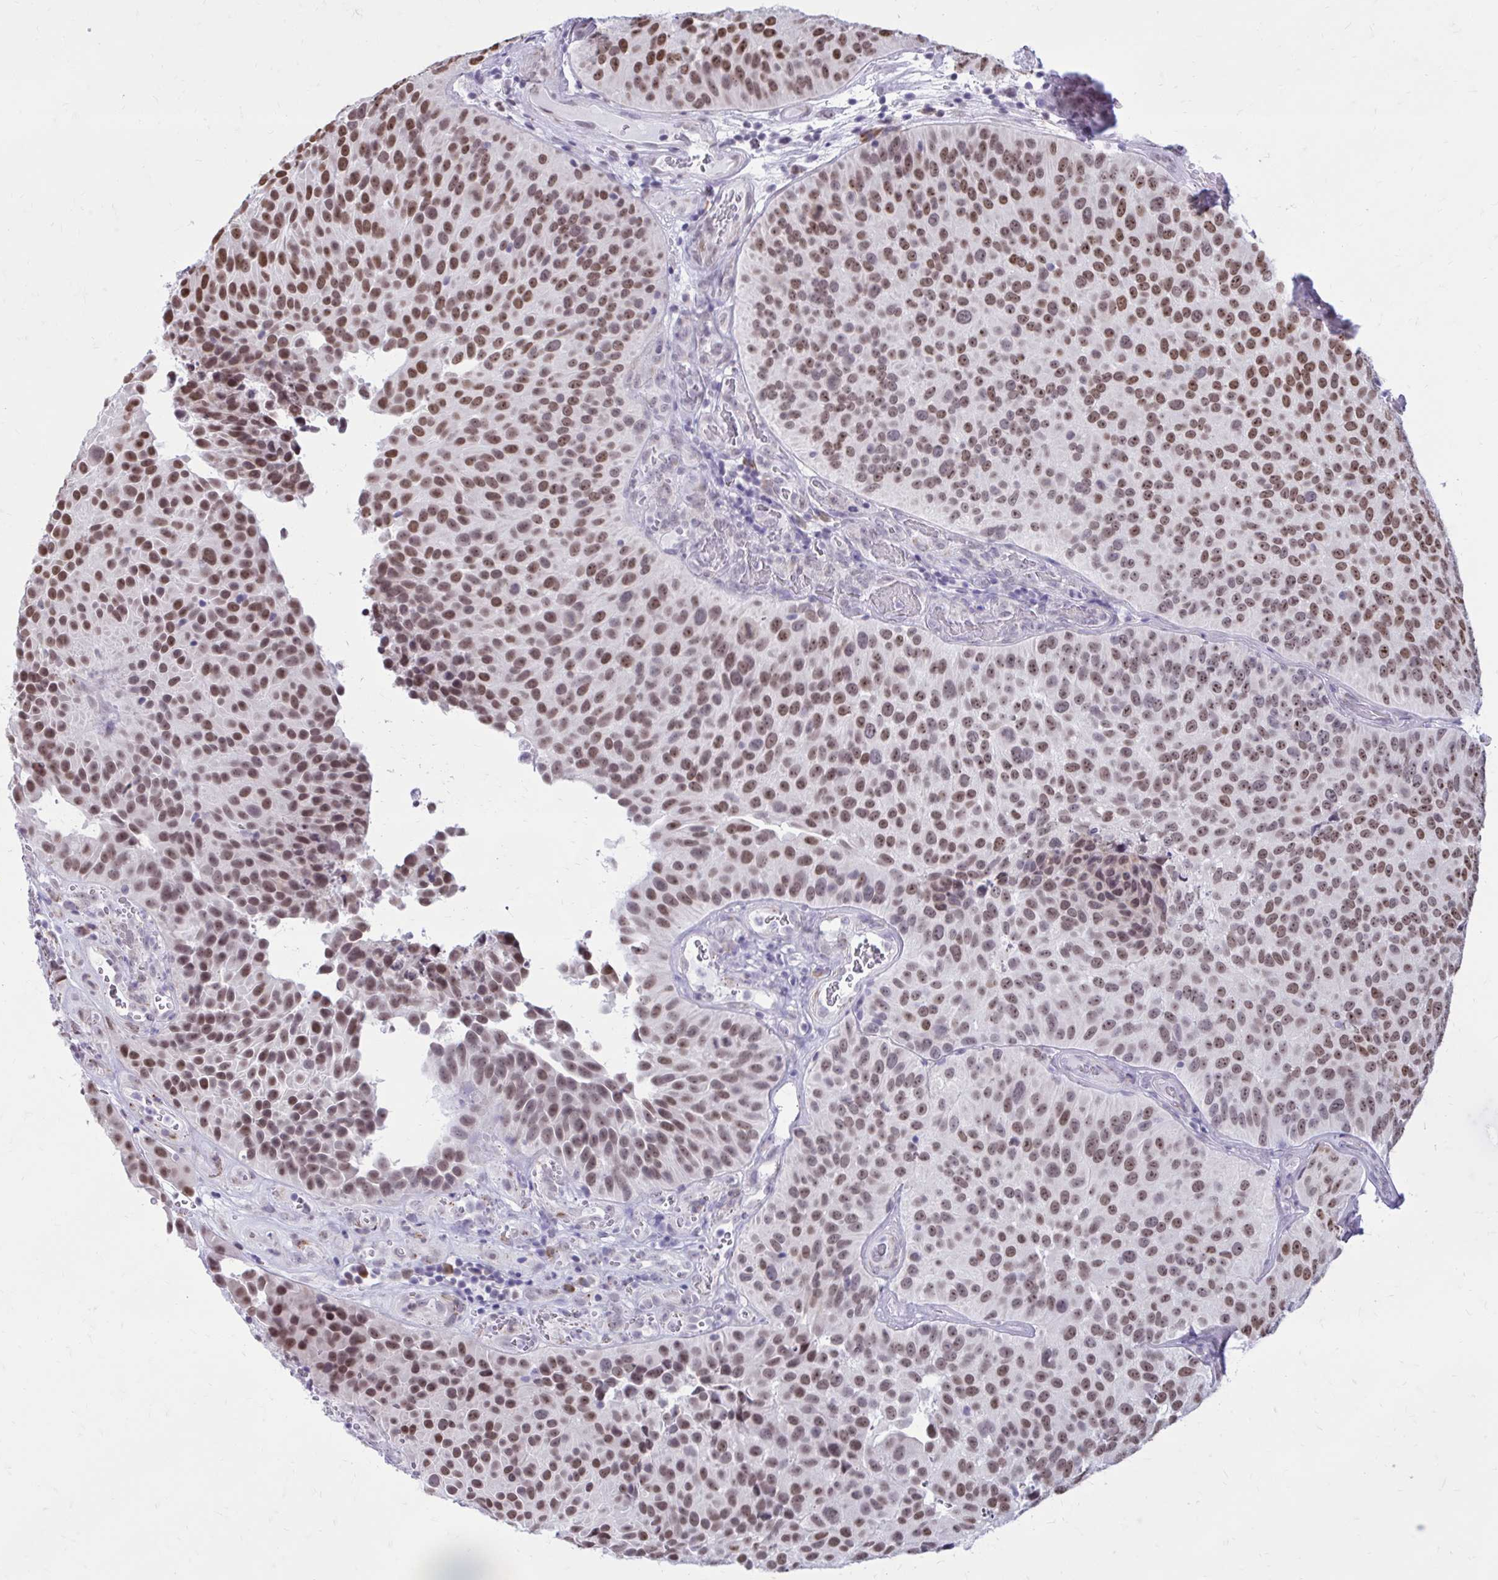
{"staining": {"intensity": "moderate", "quantity": ">75%", "location": "nuclear"}, "tissue": "urothelial cancer", "cell_type": "Tumor cells", "image_type": "cancer", "snomed": [{"axis": "morphology", "description": "Urothelial carcinoma, Low grade"}, {"axis": "topography", "description": "Urinary bladder"}], "caption": "Protein staining of urothelial cancer tissue shows moderate nuclear staining in approximately >75% of tumor cells.", "gene": "PROSER1", "patient": {"sex": "male", "age": 76}}